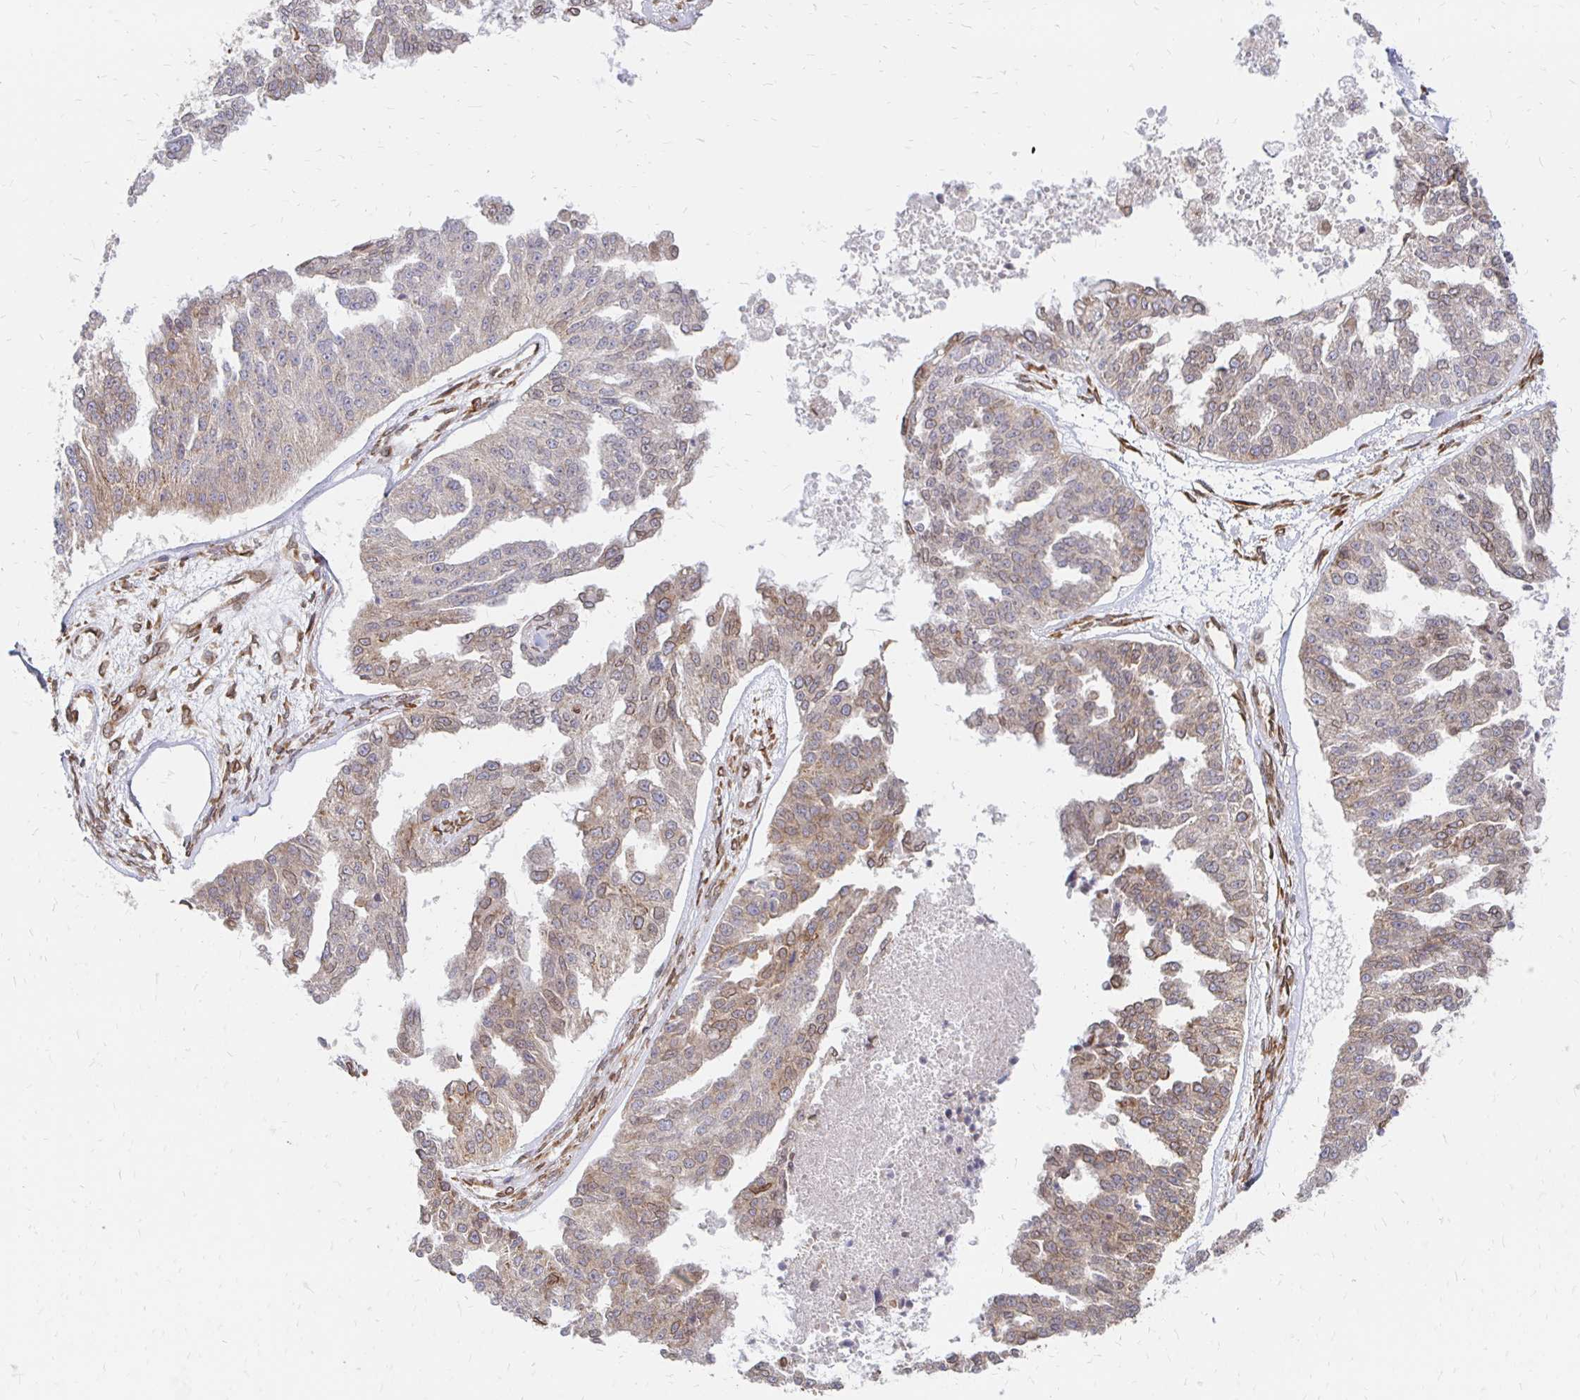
{"staining": {"intensity": "moderate", "quantity": "25%-75%", "location": "cytoplasmic/membranous,nuclear"}, "tissue": "ovarian cancer", "cell_type": "Tumor cells", "image_type": "cancer", "snomed": [{"axis": "morphology", "description": "Cystadenocarcinoma, serous, NOS"}, {"axis": "topography", "description": "Ovary"}], "caption": "IHC micrograph of human serous cystadenocarcinoma (ovarian) stained for a protein (brown), which displays medium levels of moderate cytoplasmic/membranous and nuclear positivity in approximately 25%-75% of tumor cells.", "gene": "PELI3", "patient": {"sex": "female", "age": 58}}